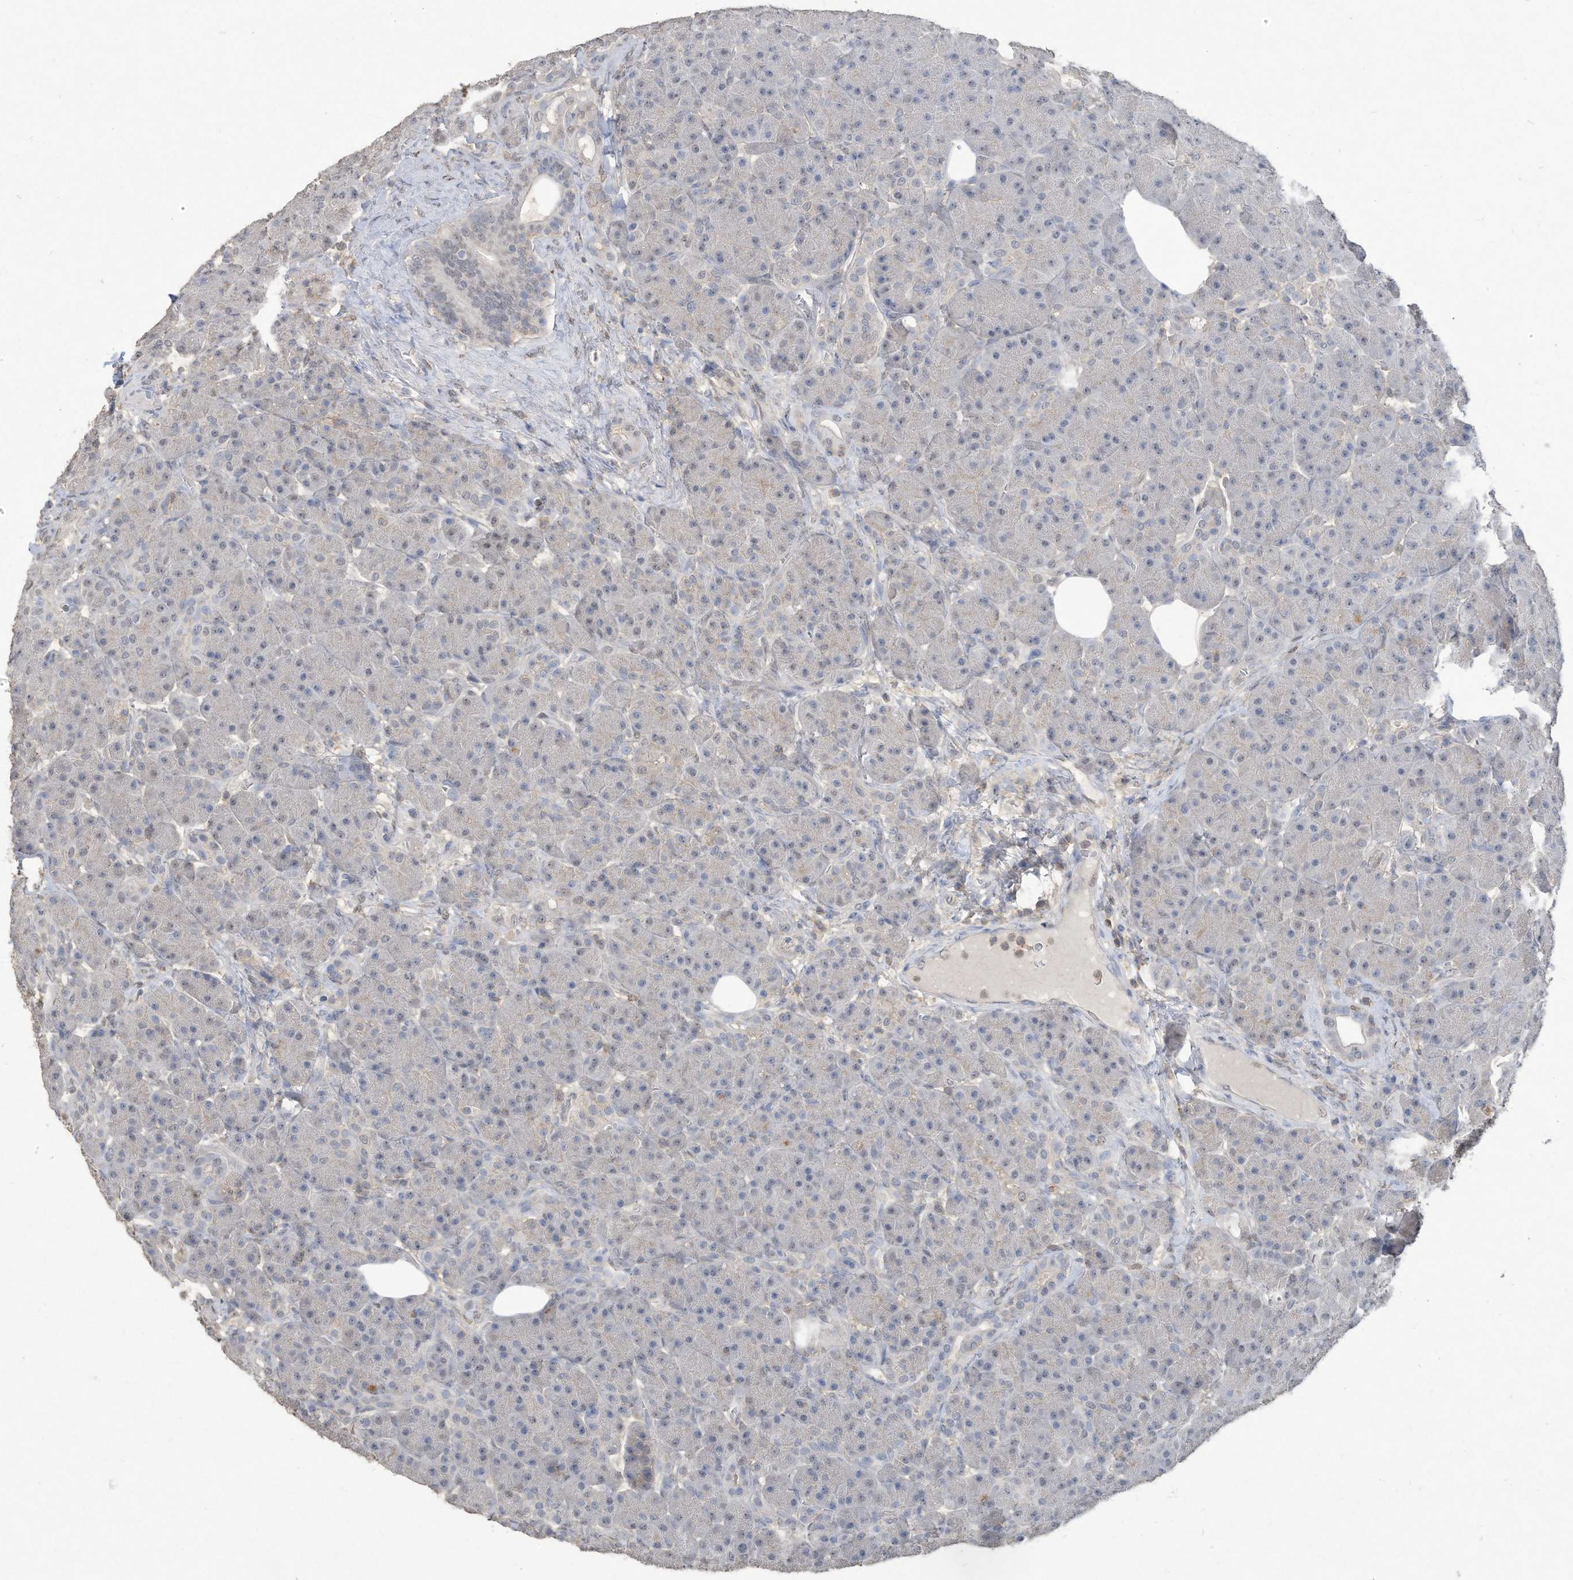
{"staining": {"intensity": "weak", "quantity": "<25%", "location": "nuclear"}, "tissue": "pancreas", "cell_type": "Exocrine glandular cells", "image_type": "normal", "snomed": [{"axis": "morphology", "description": "Normal tissue, NOS"}, {"axis": "topography", "description": "Pancreas"}], "caption": "Exocrine glandular cells show no significant protein staining in unremarkable pancreas. (DAB immunohistochemistry with hematoxylin counter stain).", "gene": "HAS3", "patient": {"sex": "male", "age": 63}}